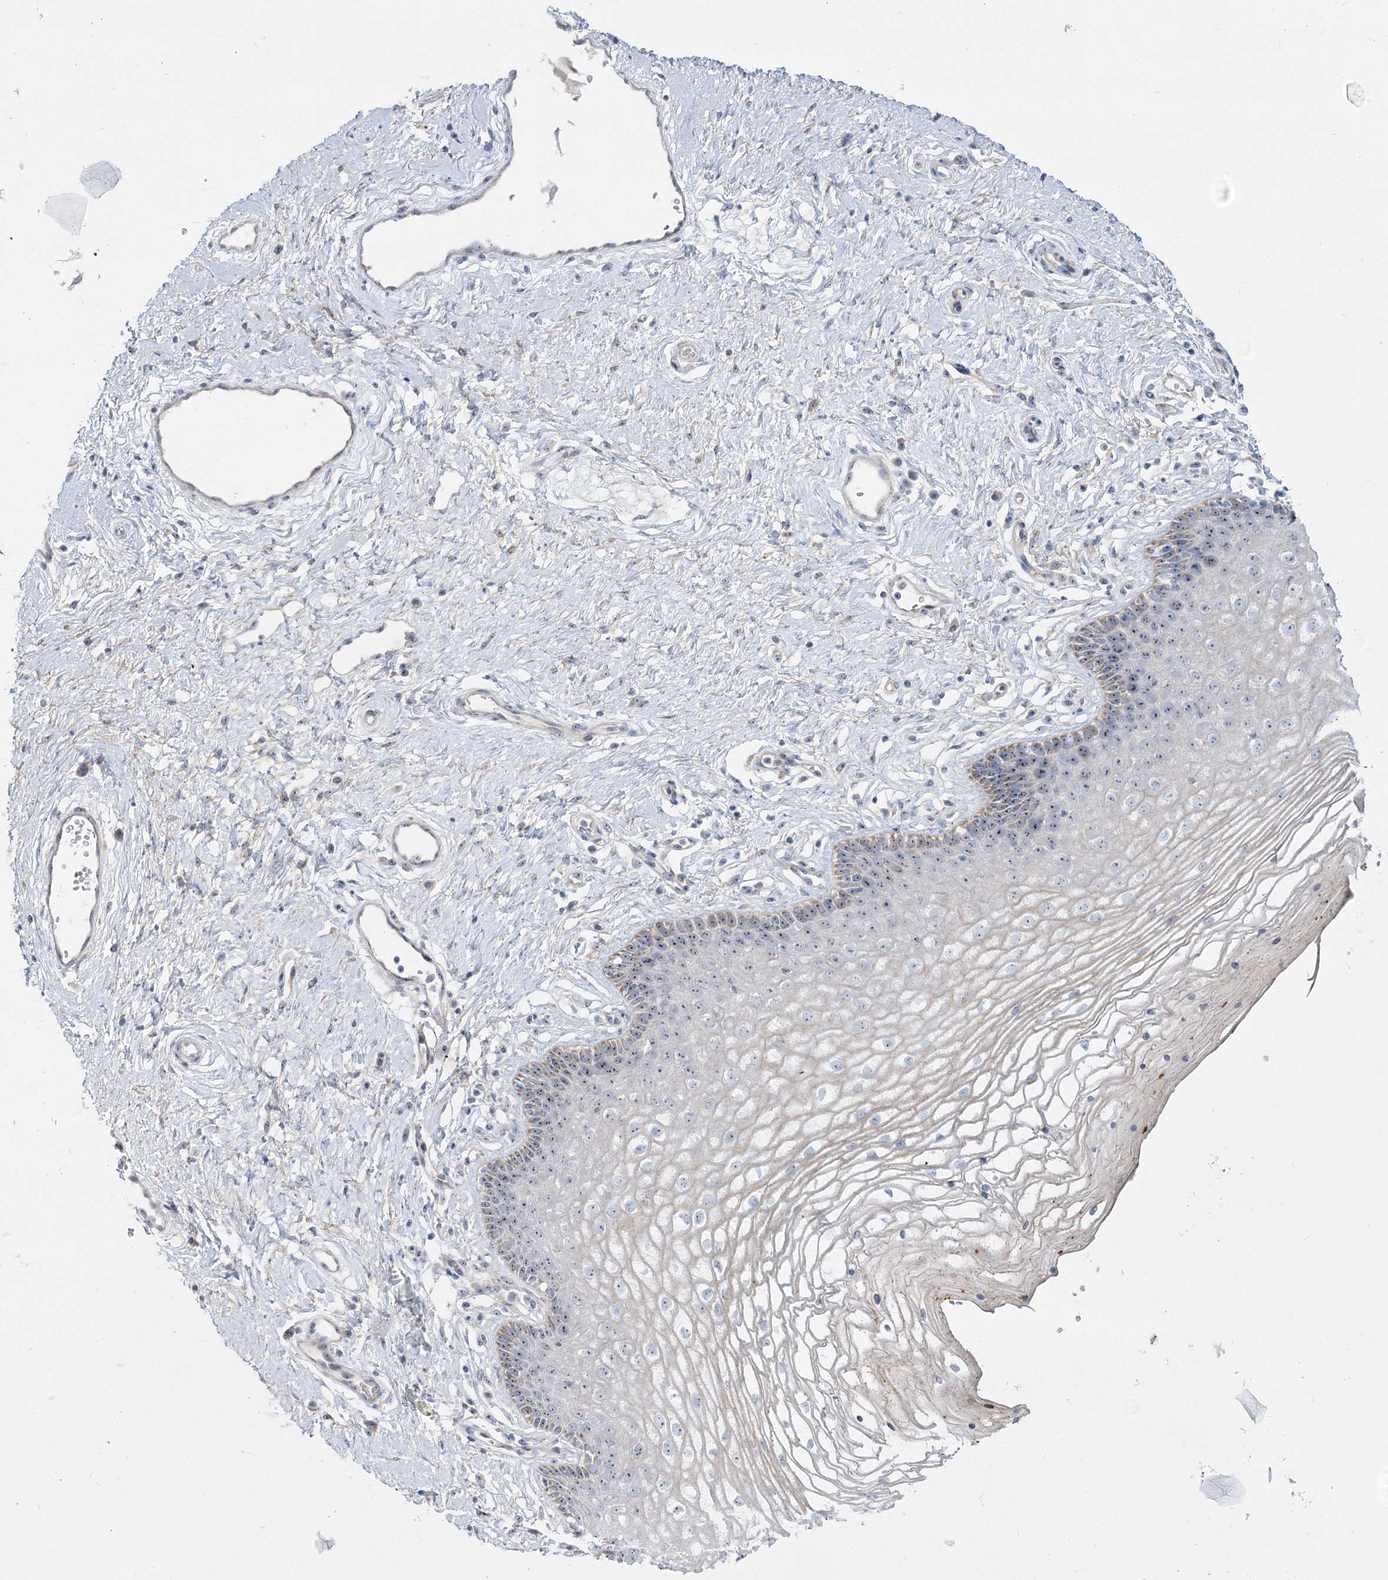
{"staining": {"intensity": "moderate", "quantity": "25%-75%", "location": "cytoplasmic/membranous,nuclear"}, "tissue": "vagina", "cell_type": "Squamous epithelial cells", "image_type": "normal", "snomed": [{"axis": "morphology", "description": "Normal tissue, NOS"}, {"axis": "topography", "description": "Vagina"}], "caption": "Protein staining of normal vagina exhibits moderate cytoplasmic/membranous,nuclear staining in approximately 25%-75% of squamous epithelial cells. The protein is stained brown, and the nuclei are stained in blue (DAB (3,3'-diaminobenzidine) IHC with brightfield microscopy, high magnification).", "gene": "SUOX", "patient": {"sex": "female", "age": 46}}